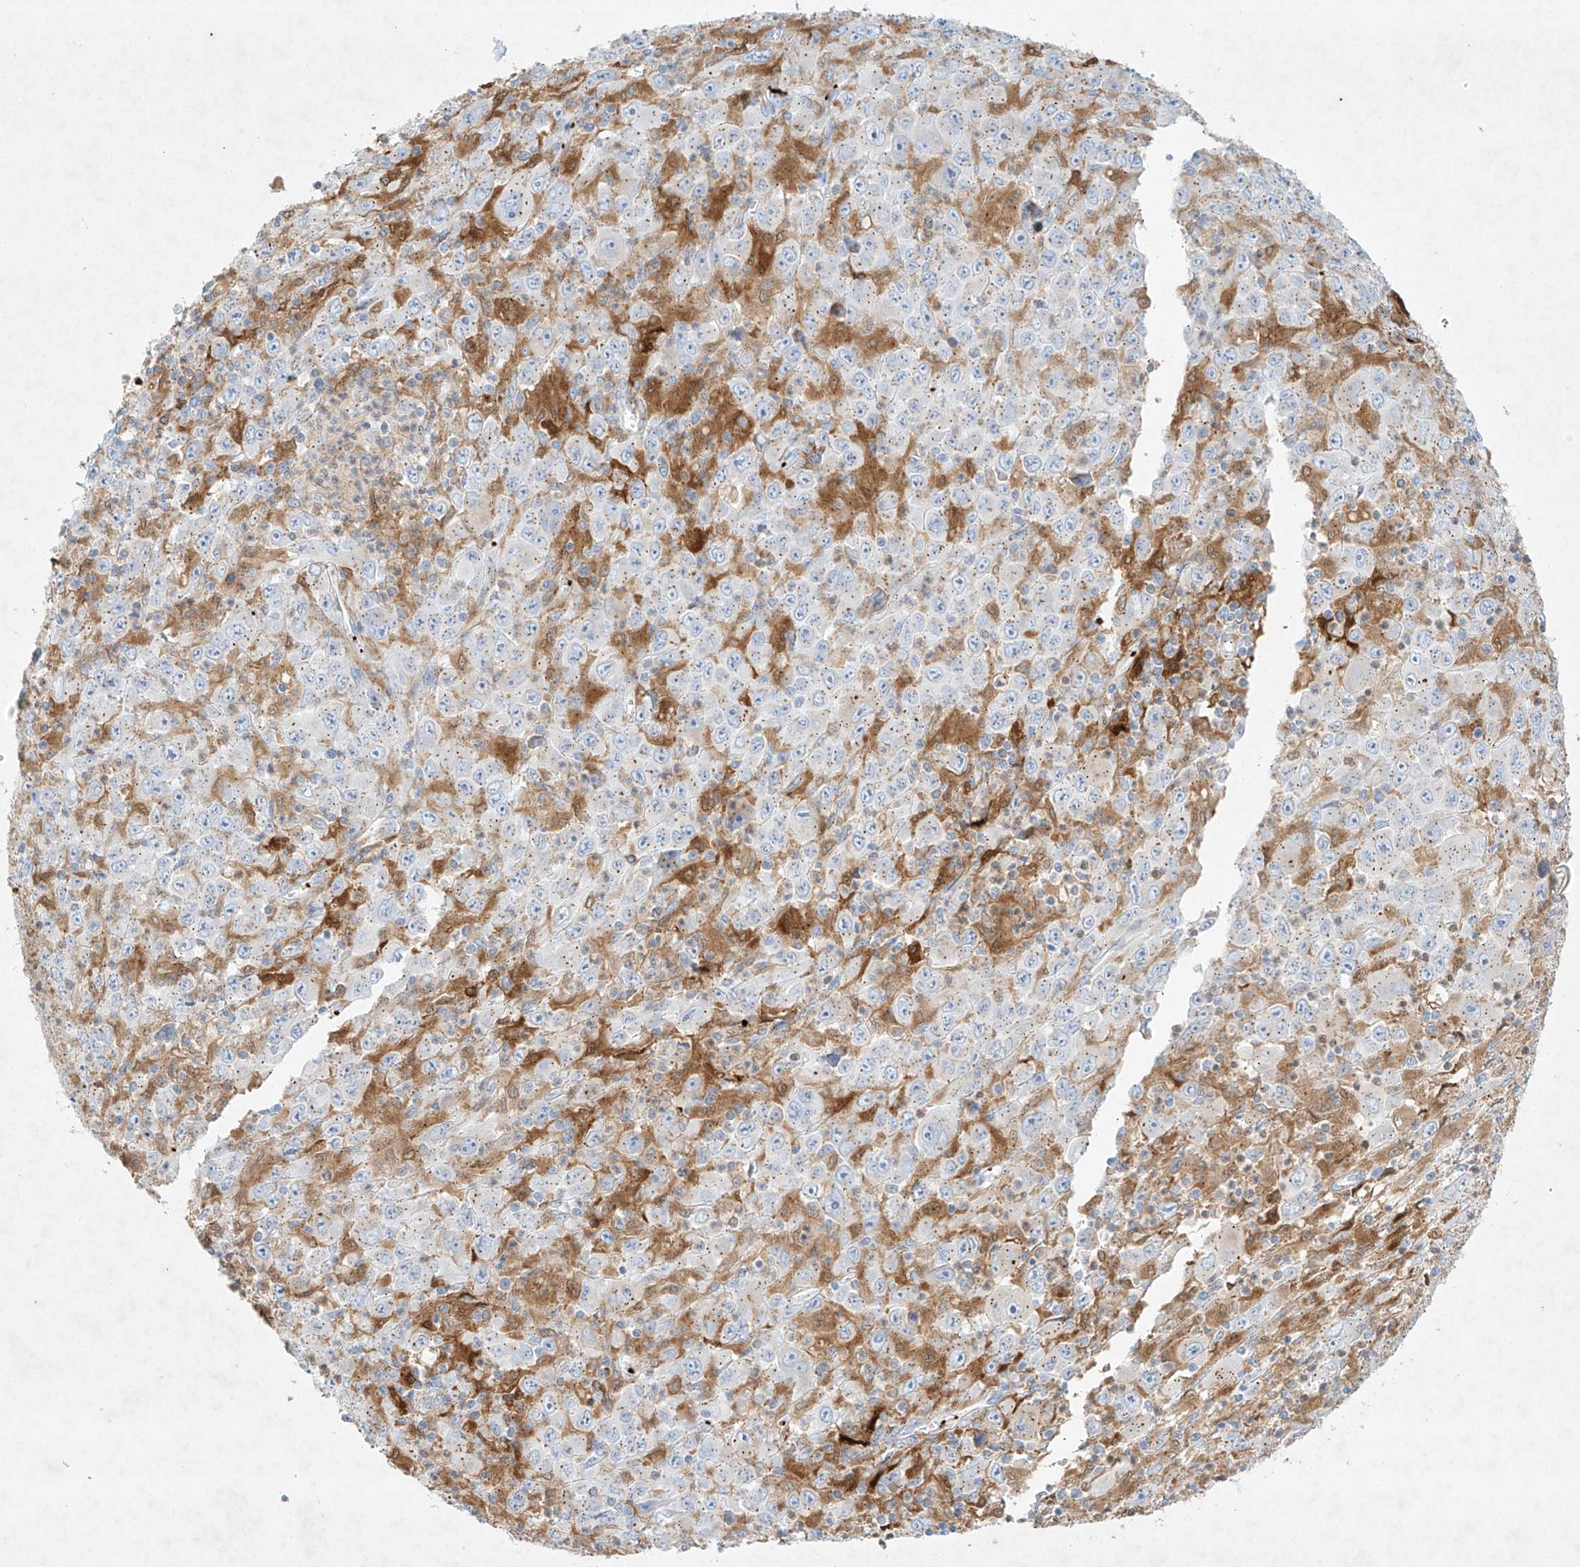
{"staining": {"intensity": "negative", "quantity": "none", "location": "none"}, "tissue": "melanoma", "cell_type": "Tumor cells", "image_type": "cancer", "snomed": [{"axis": "morphology", "description": "Malignant melanoma, Metastatic site"}, {"axis": "topography", "description": "Skin"}], "caption": "Tumor cells are negative for protein expression in human melanoma. (Immunohistochemistry (ihc), brightfield microscopy, high magnification).", "gene": "PLEK", "patient": {"sex": "female", "age": 56}}